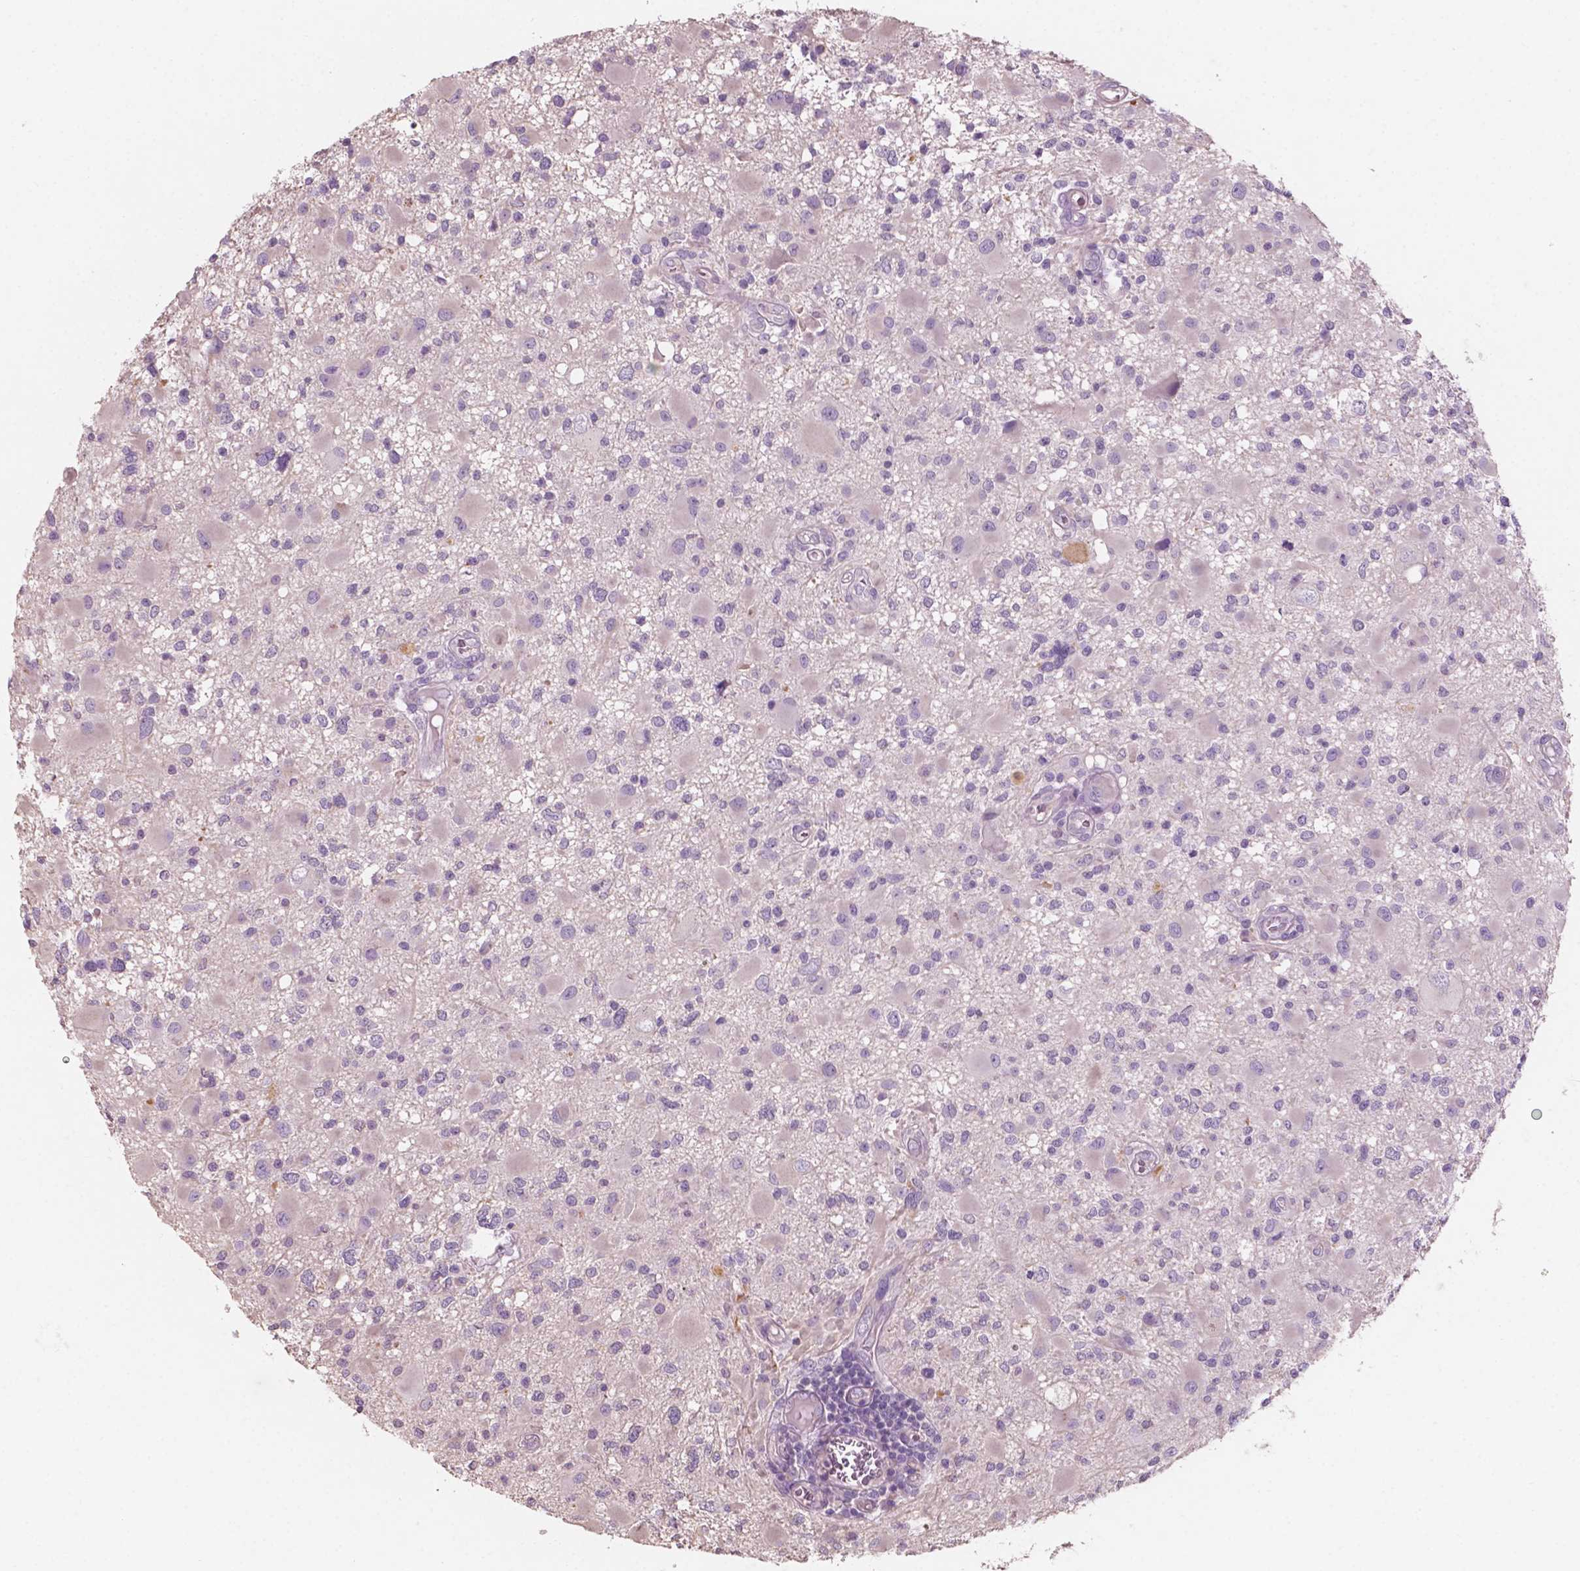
{"staining": {"intensity": "negative", "quantity": "none", "location": "none"}, "tissue": "glioma", "cell_type": "Tumor cells", "image_type": "cancer", "snomed": [{"axis": "morphology", "description": "Glioma, malignant, High grade"}, {"axis": "topography", "description": "Brain"}], "caption": "DAB (3,3'-diaminobenzidine) immunohistochemical staining of glioma demonstrates no significant expression in tumor cells.", "gene": "AWAT1", "patient": {"sex": "male", "age": 54}}